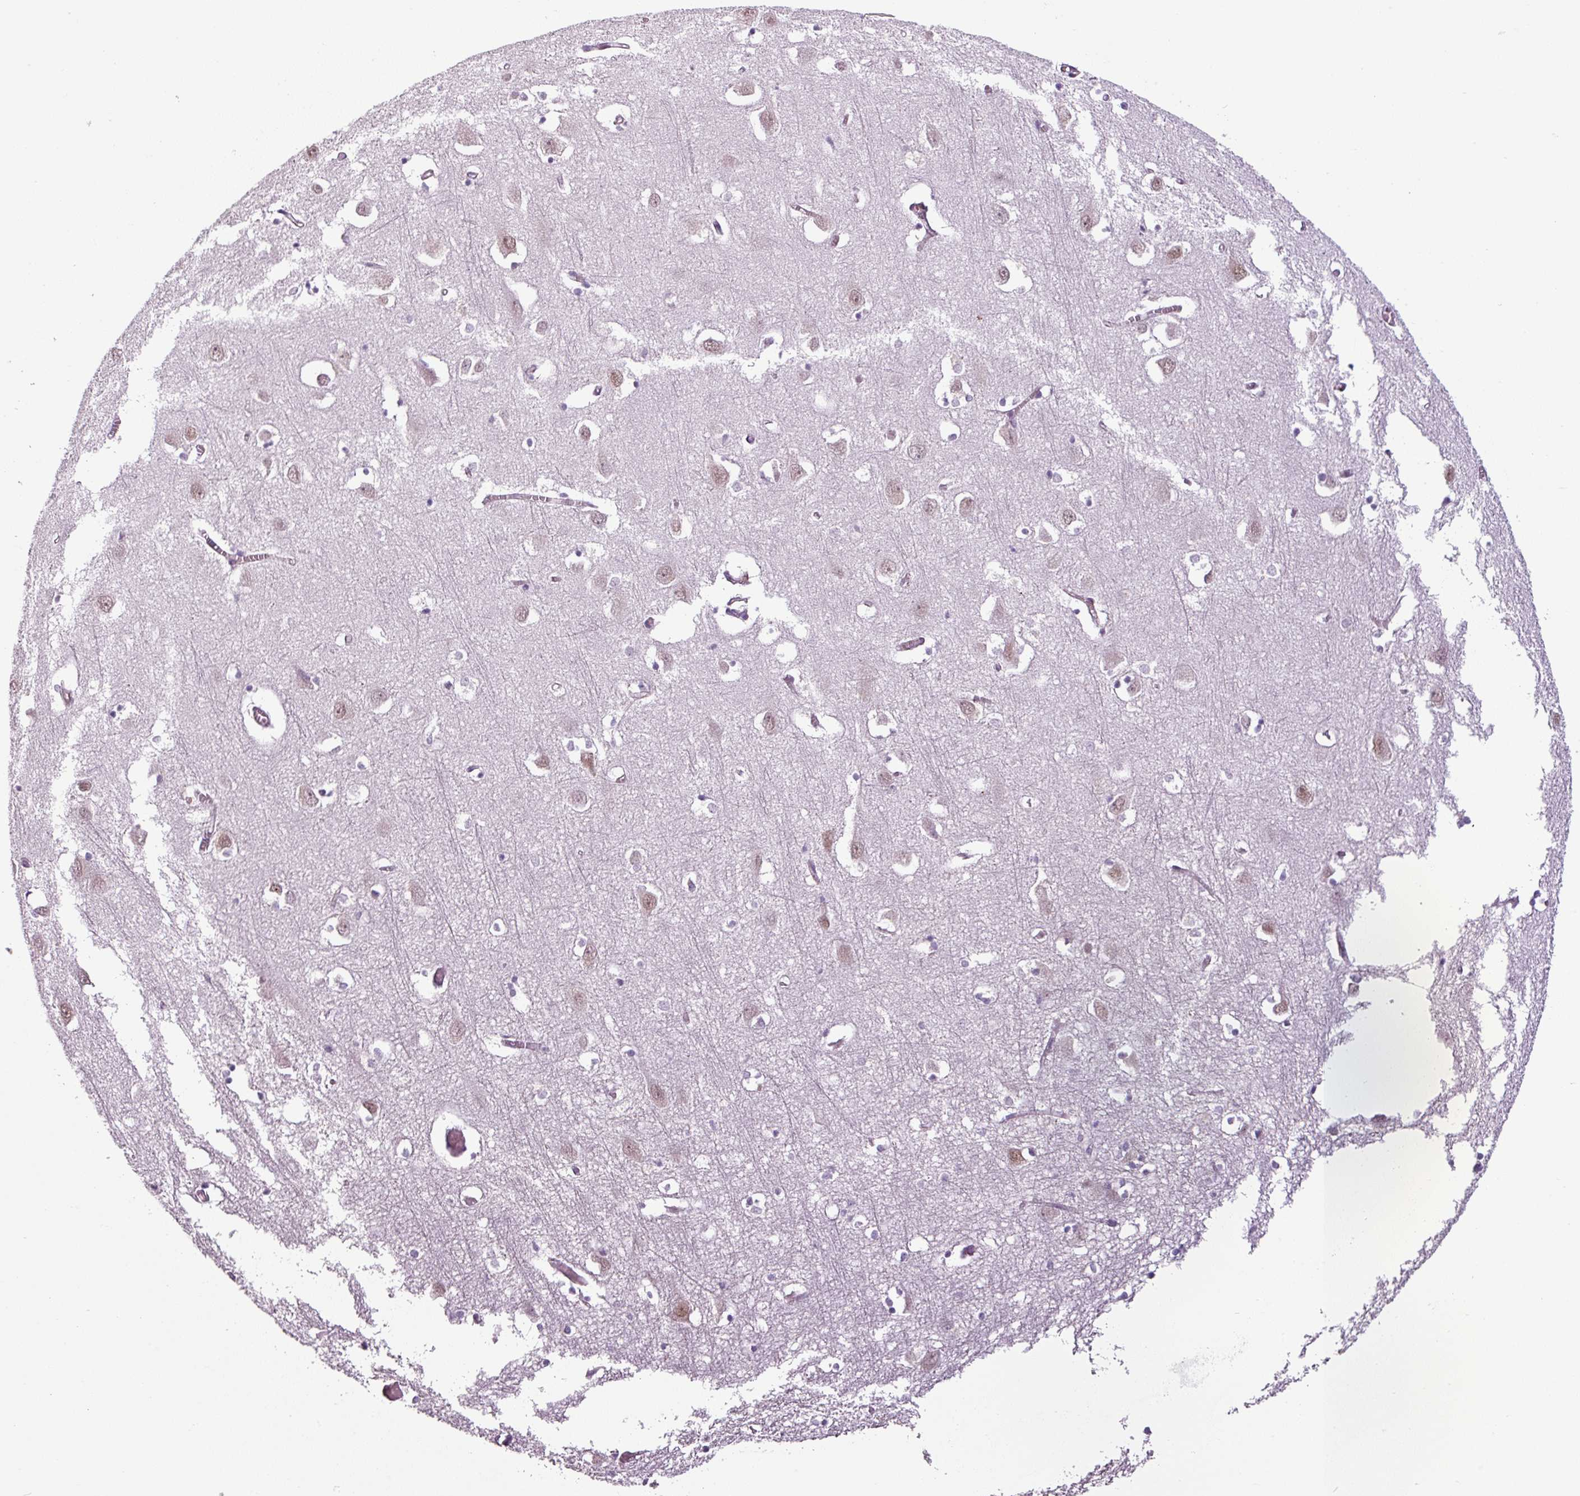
{"staining": {"intensity": "moderate", "quantity": "<25%", "location": "cytoplasmic/membranous"}, "tissue": "cerebral cortex", "cell_type": "Endothelial cells", "image_type": "normal", "snomed": [{"axis": "morphology", "description": "Normal tissue, NOS"}, {"axis": "topography", "description": "Cerebral cortex"}], "caption": "Endothelial cells exhibit low levels of moderate cytoplasmic/membranous staining in about <25% of cells in normal cerebral cortex.", "gene": "ATP10A", "patient": {"sex": "male", "age": 70}}